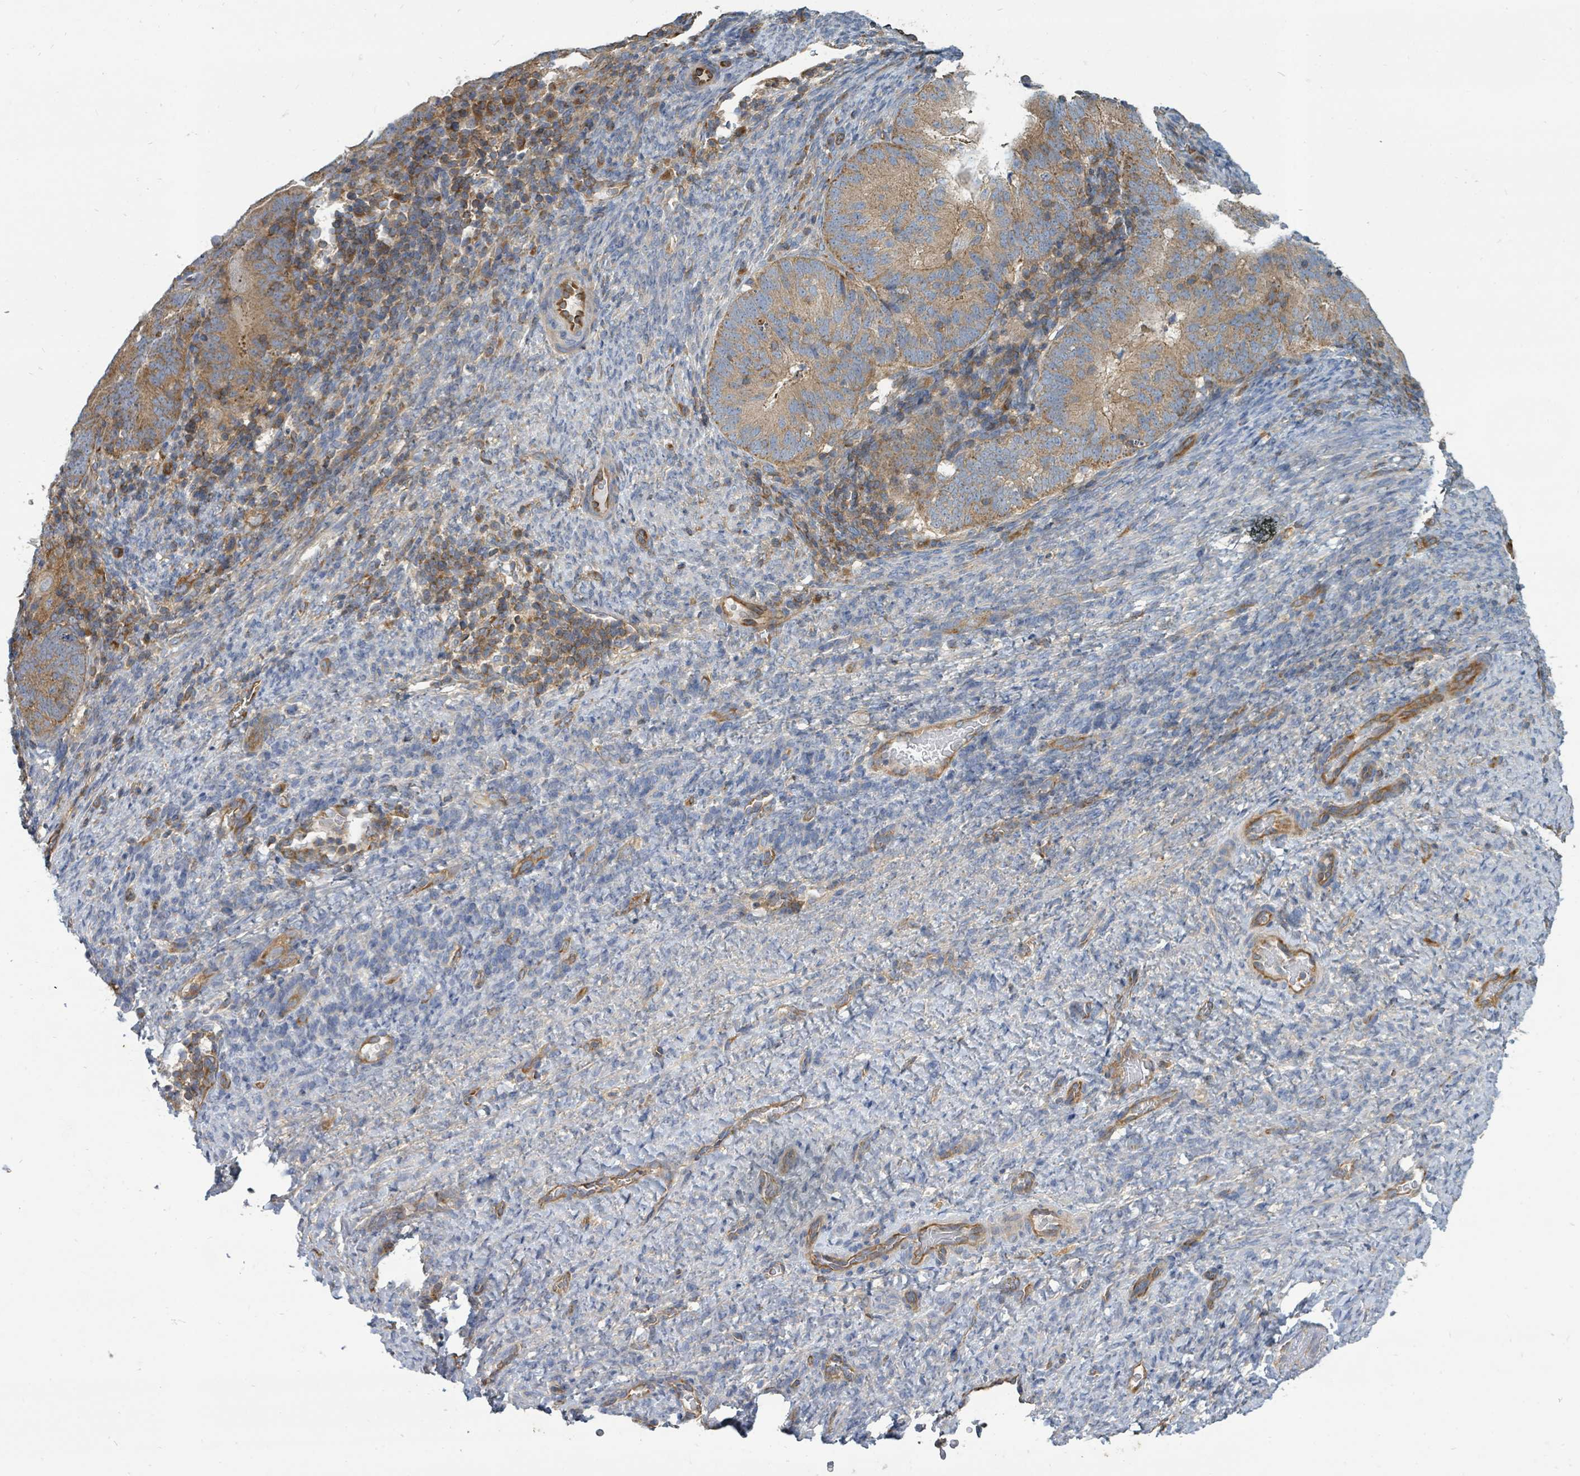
{"staining": {"intensity": "moderate", "quantity": ">75%", "location": "cytoplasmic/membranous"}, "tissue": "endometrial cancer", "cell_type": "Tumor cells", "image_type": "cancer", "snomed": [{"axis": "morphology", "description": "Adenocarcinoma, NOS"}, {"axis": "topography", "description": "Endometrium"}], "caption": "Immunohistochemical staining of endometrial cancer exhibits medium levels of moderate cytoplasmic/membranous protein expression in approximately >75% of tumor cells.", "gene": "BOLA2B", "patient": {"sex": "female", "age": 70}}